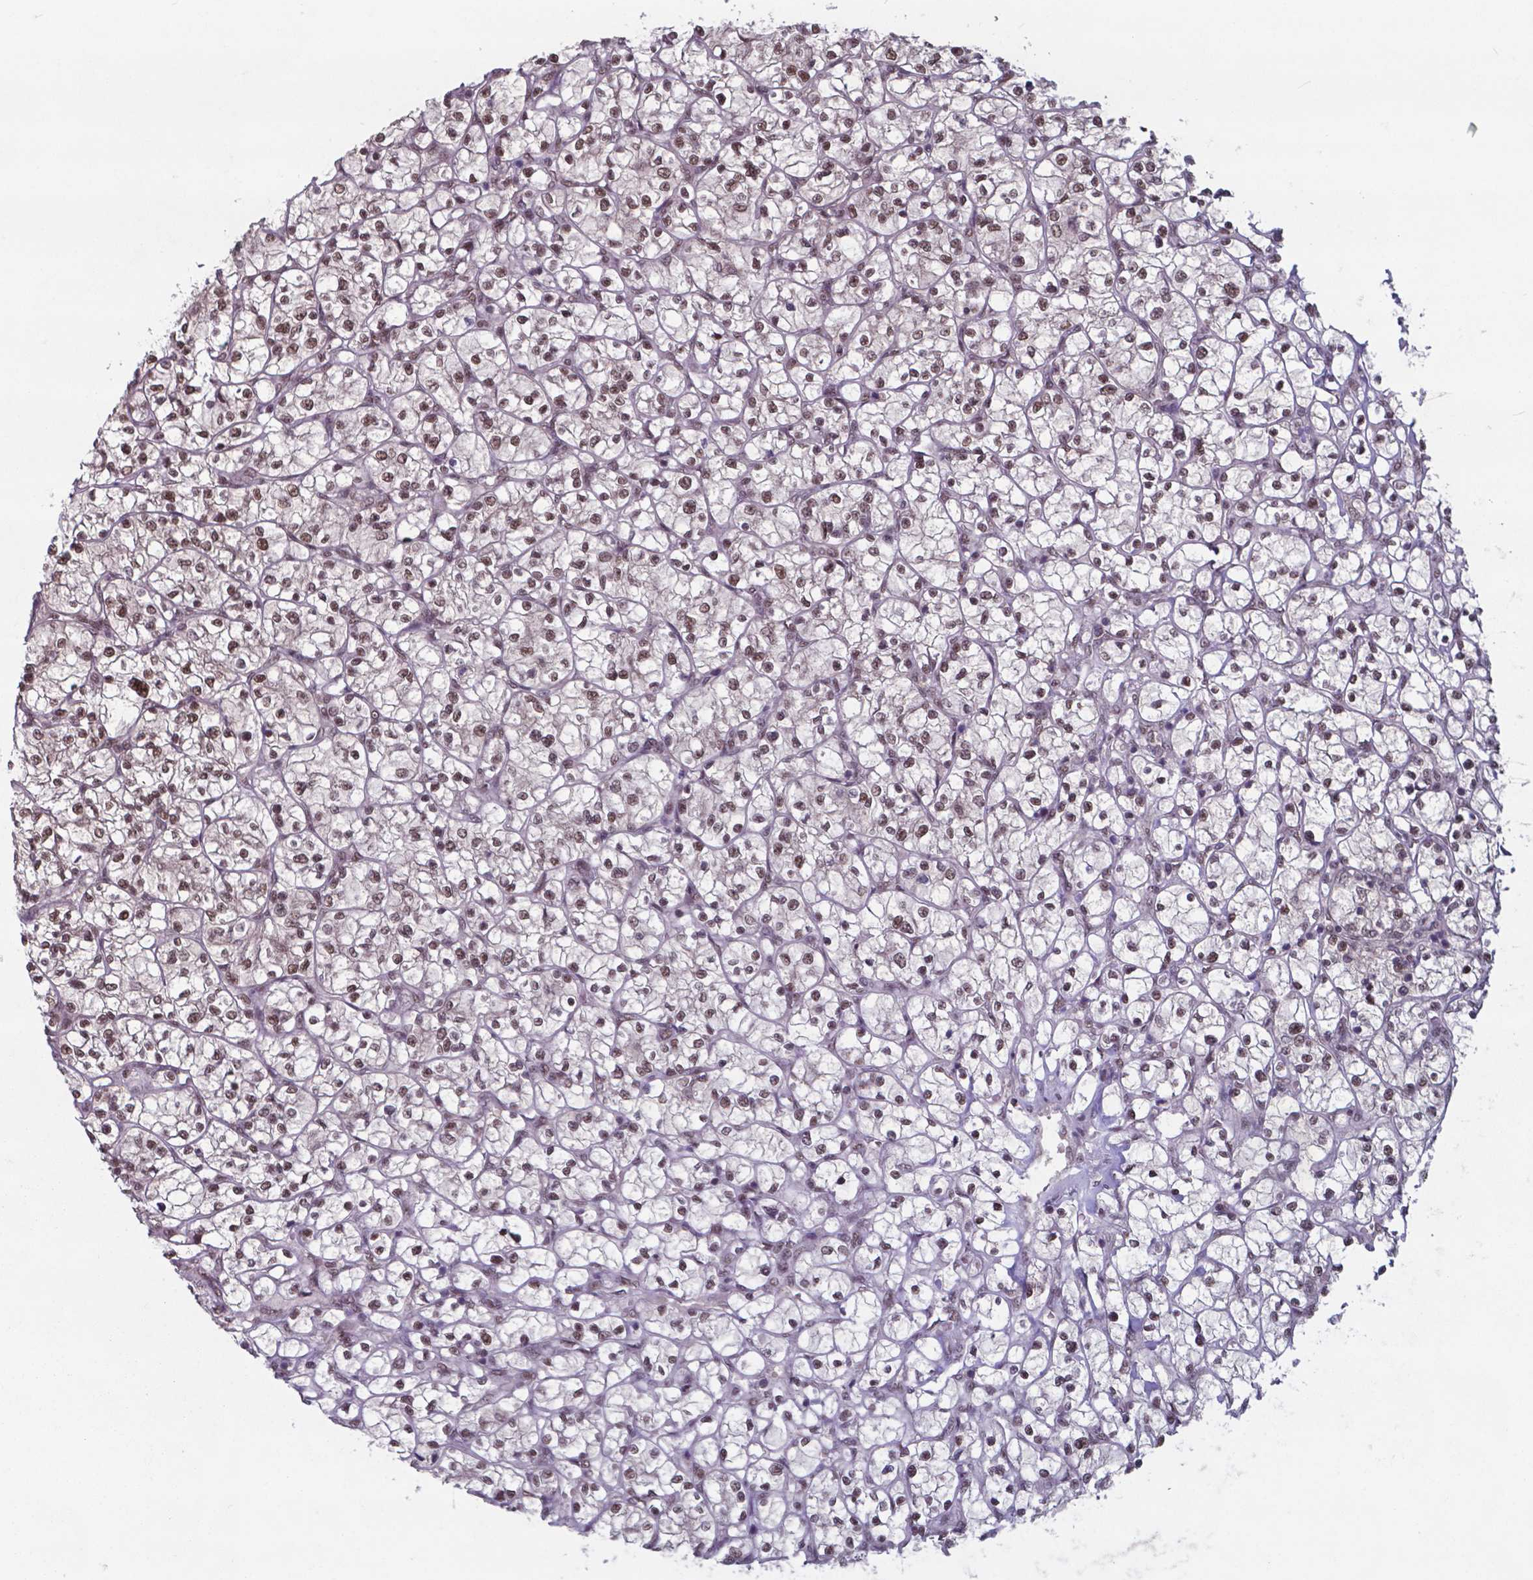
{"staining": {"intensity": "moderate", "quantity": ">75%", "location": "nuclear"}, "tissue": "renal cancer", "cell_type": "Tumor cells", "image_type": "cancer", "snomed": [{"axis": "morphology", "description": "Adenocarcinoma, NOS"}, {"axis": "topography", "description": "Kidney"}], "caption": "About >75% of tumor cells in renal adenocarcinoma display moderate nuclear protein expression as visualized by brown immunohistochemical staining.", "gene": "UBA1", "patient": {"sex": "female", "age": 64}}